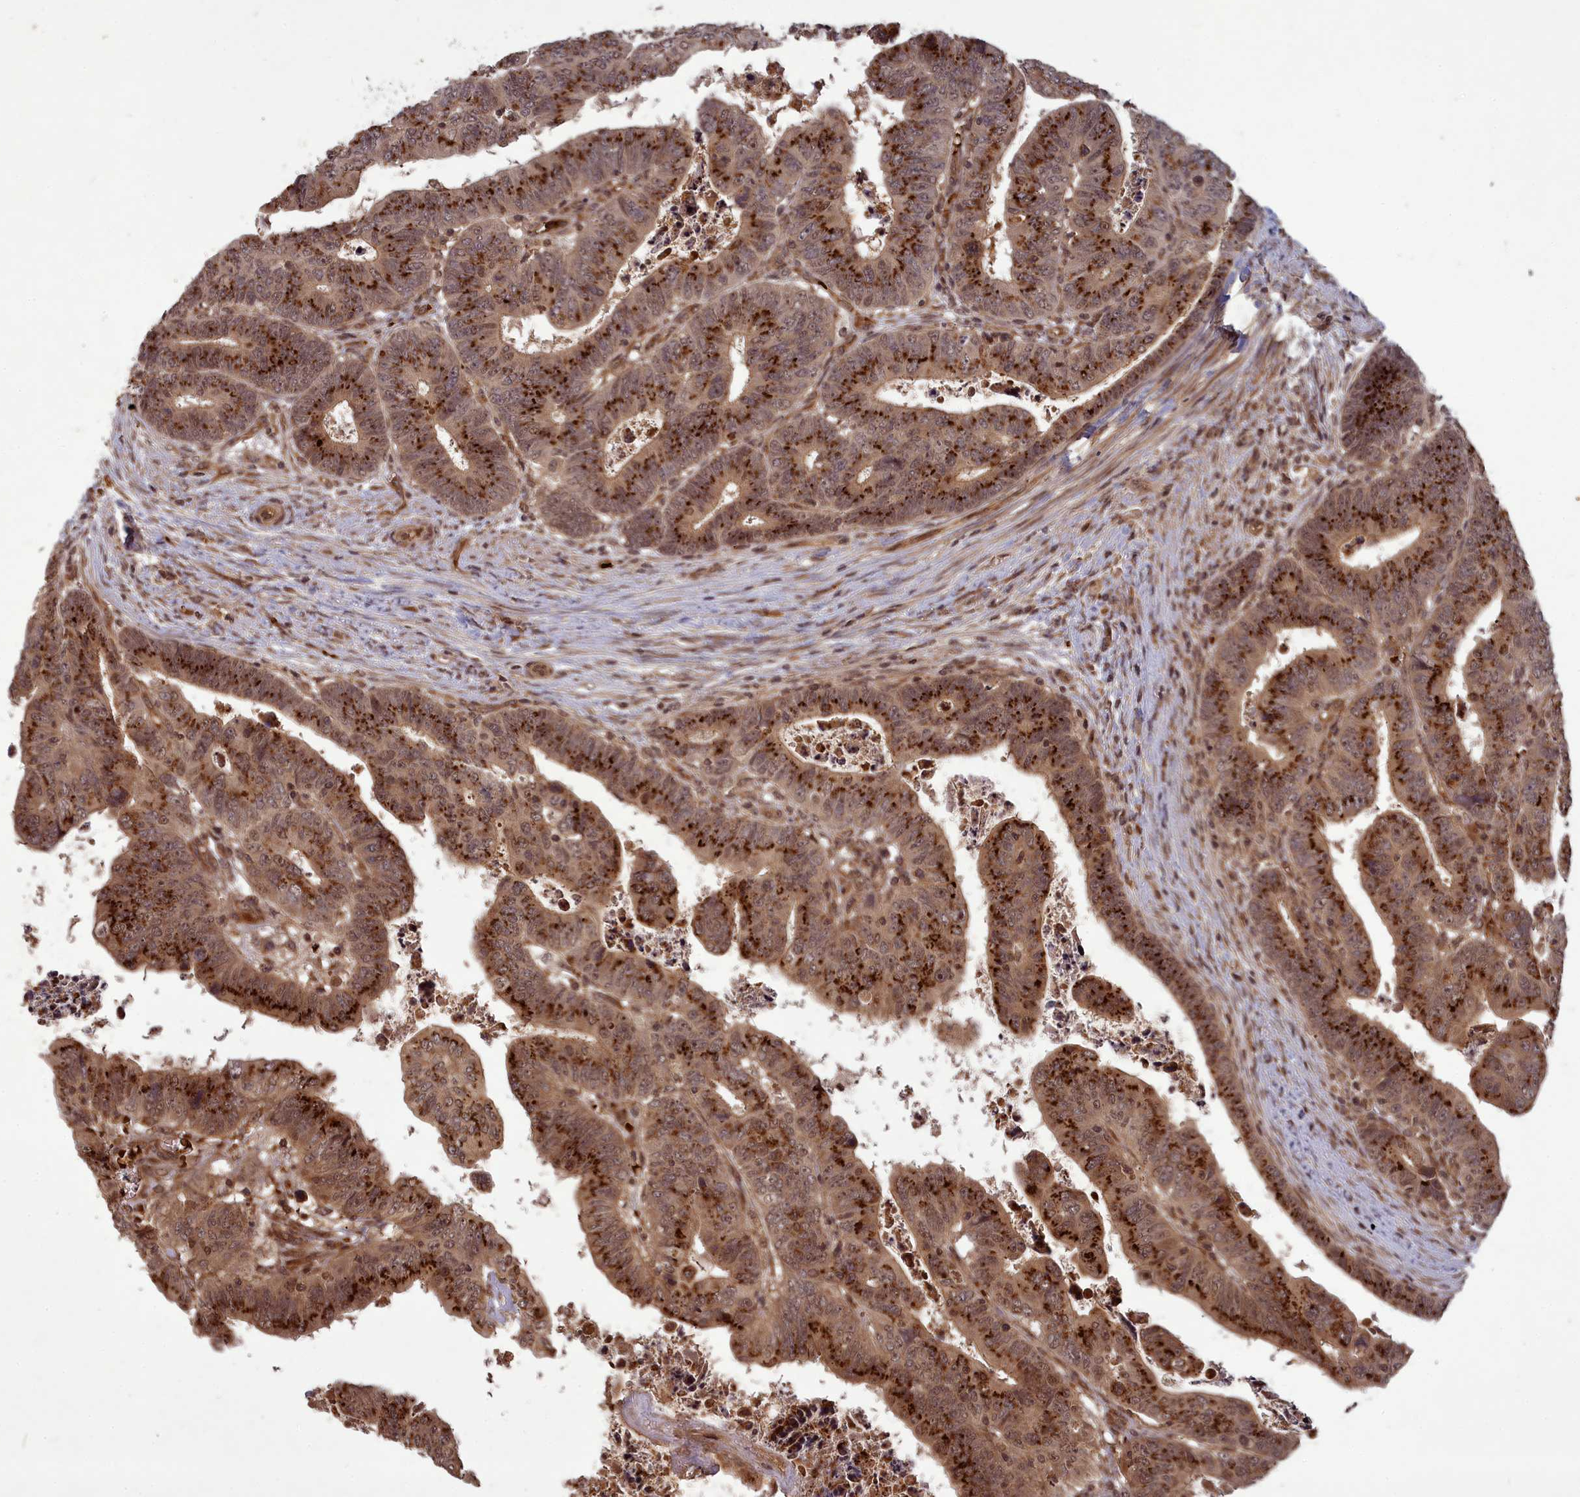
{"staining": {"intensity": "strong", "quantity": ">75%", "location": "cytoplasmic/membranous,nuclear"}, "tissue": "colorectal cancer", "cell_type": "Tumor cells", "image_type": "cancer", "snomed": [{"axis": "morphology", "description": "Normal tissue, NOS"}, {"axis": "morphology", "description": "Adenocarcinoma, NOS"}, {"axis": "topography", "description": "Rectum"}], "caption": "Human colorectal cancer (adenocarcinoma) stained with a protein marker reveals strong staining in tumor cells.", "gene": "SRMS", "patient": {"sex": "female", "age": 65}}